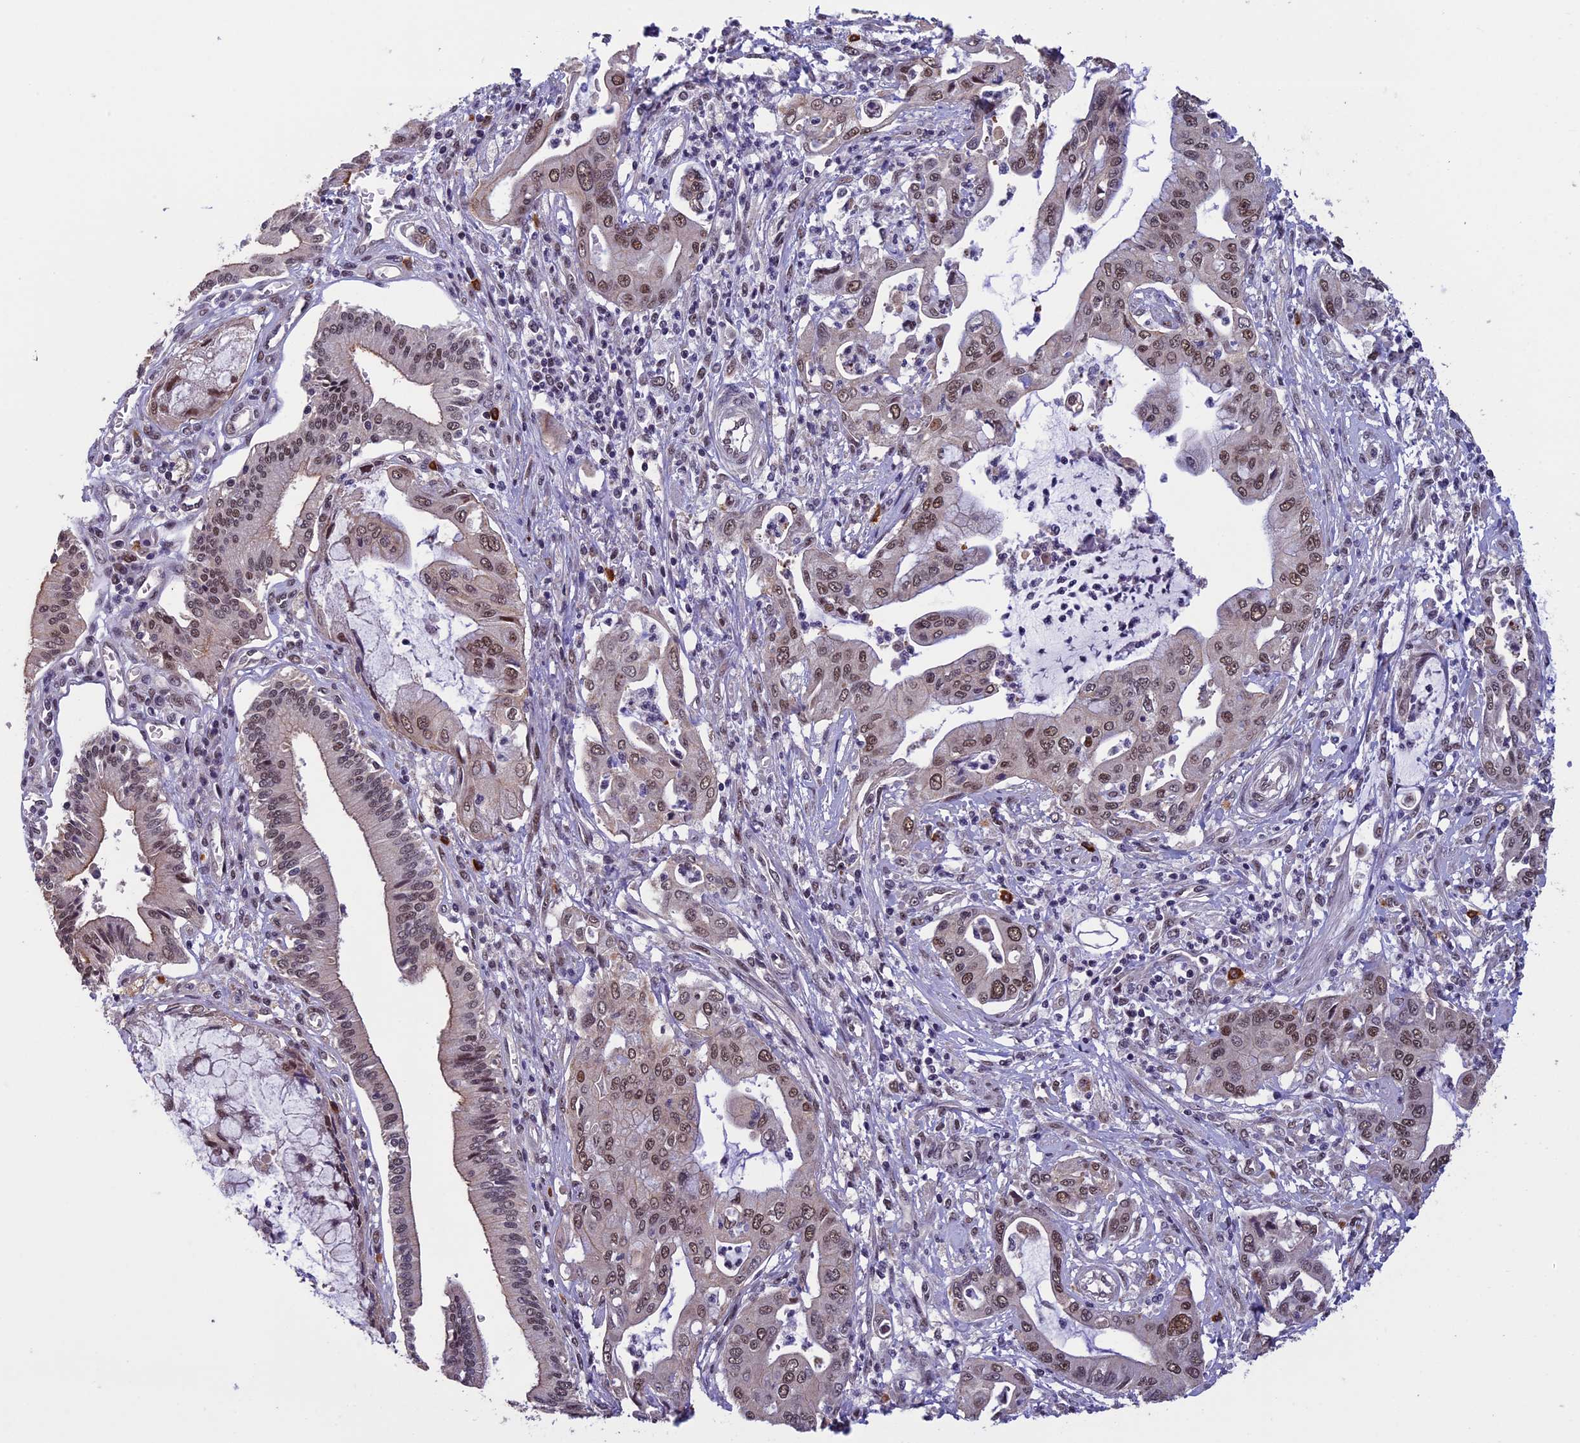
{"staining": {"intensity": "moderate", "quantity": ">75%", "location": "nuclear"}, "tissue": "pancreatic cancer", "cell_type": "Tumor cells", "image_type": "cancer", "snomed": [{"axis": "morphology", "description": "Adenocarcinoma, NOS"}, {"axis": "topography", "description": "Pancreas"}], "caption": "Immunohistochemical staining of human adenocarcinoma (pancreatic) reveals medium levels of moderate nuclear staining in about >75% of tumor cells.", "gene": "RNF40", "patient": {"sex": "male", "age": 46}}